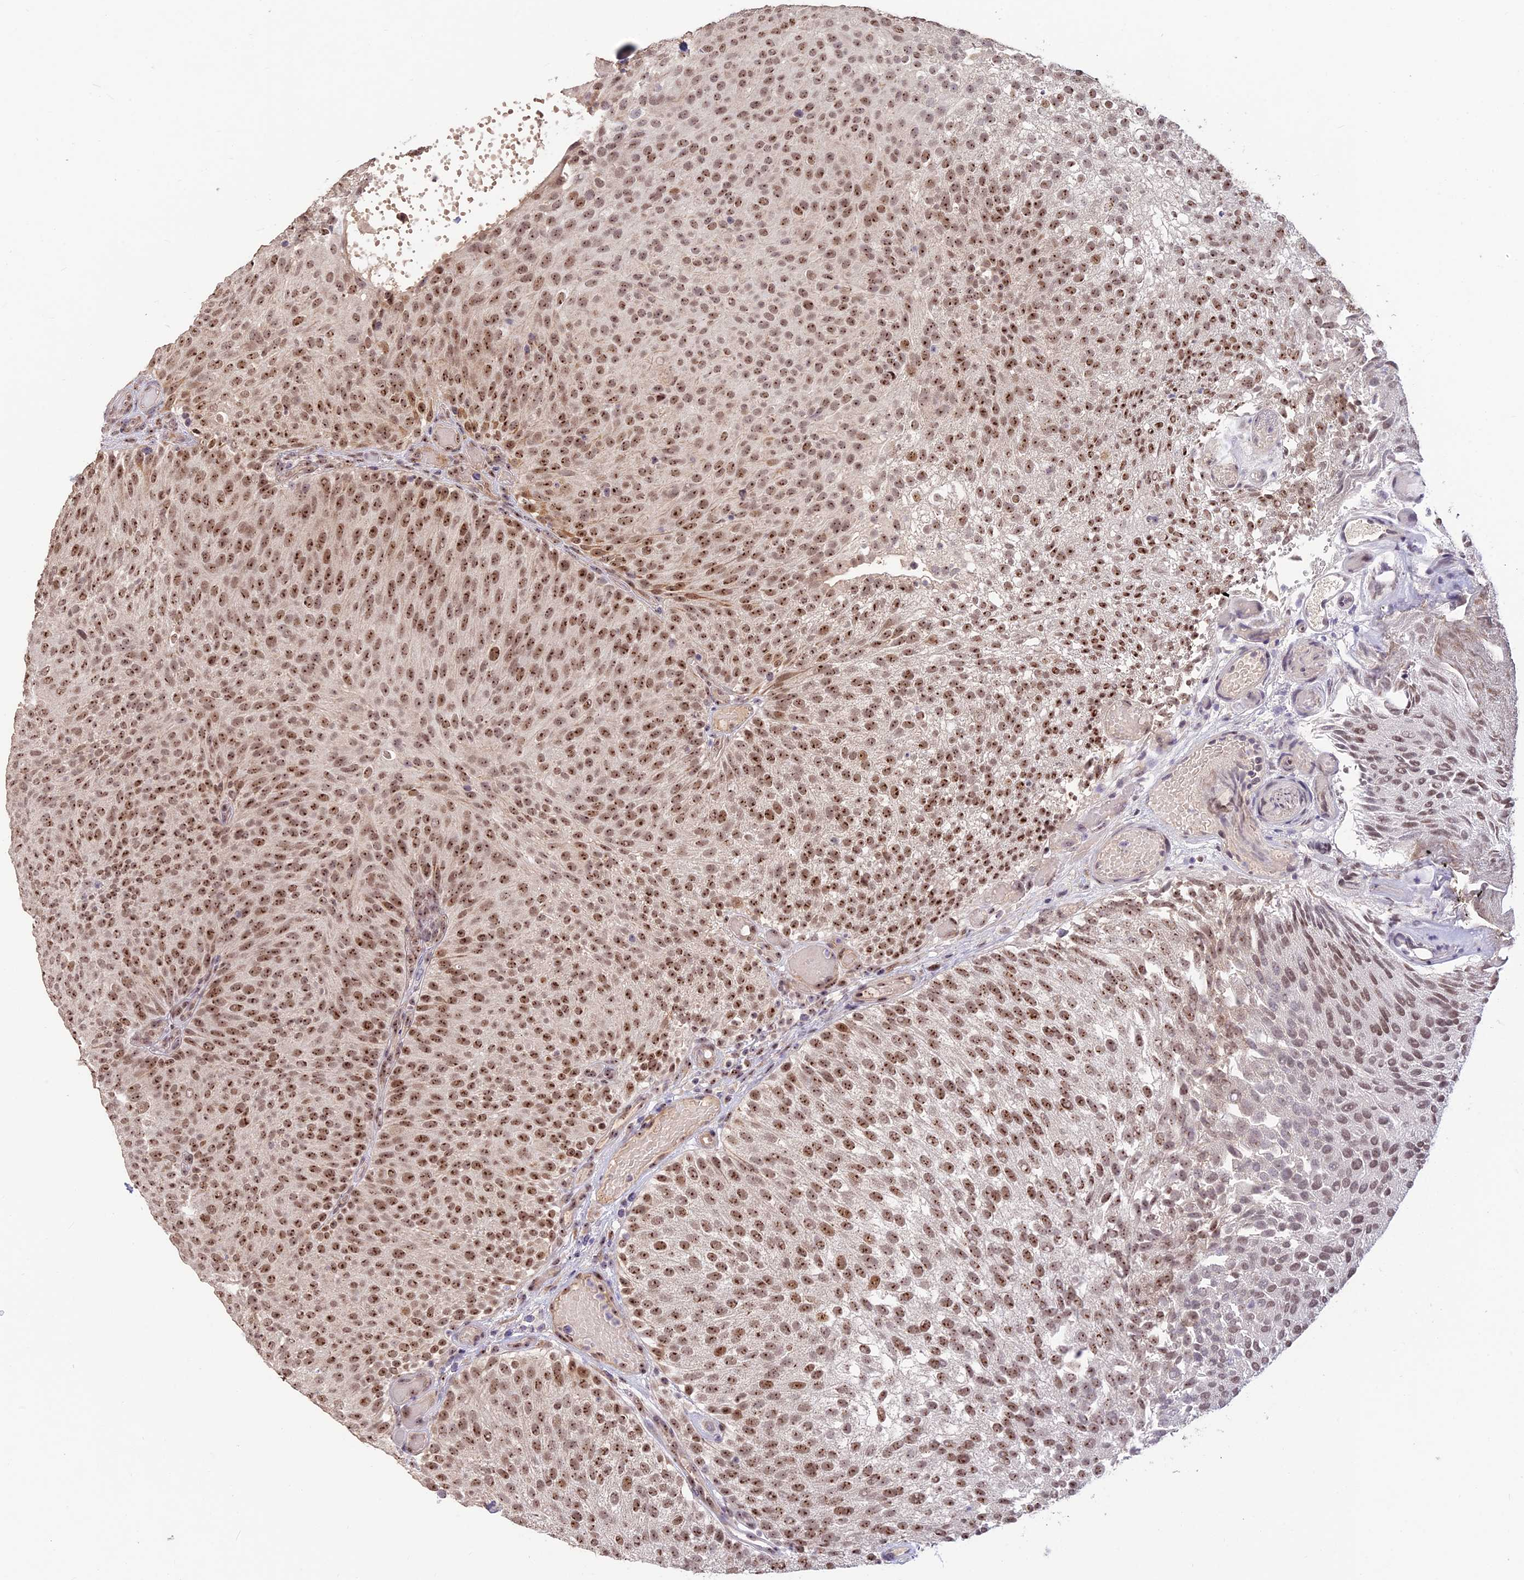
{"staining": {"intensity": "moderate", "quantity": ">75%", "location": "nuclear"}, "tissue": "urothelial cancer", "cell_type": "Tumor cells", "image_type": "cancer", "snomed": [{"axis": "morphology", "description": "Urothelial carcinoma, Low grade"}, {"axis": "topography", "description": "Urinary bladder"}], "caption": "Human urothelial carcinoma (low-grade) stained with a brown dye reveals moderate nuclear positive expression in about >75% of tumor cells.", "gene": "POLR1G", "patient": {"sex": "male", "age": 78}}